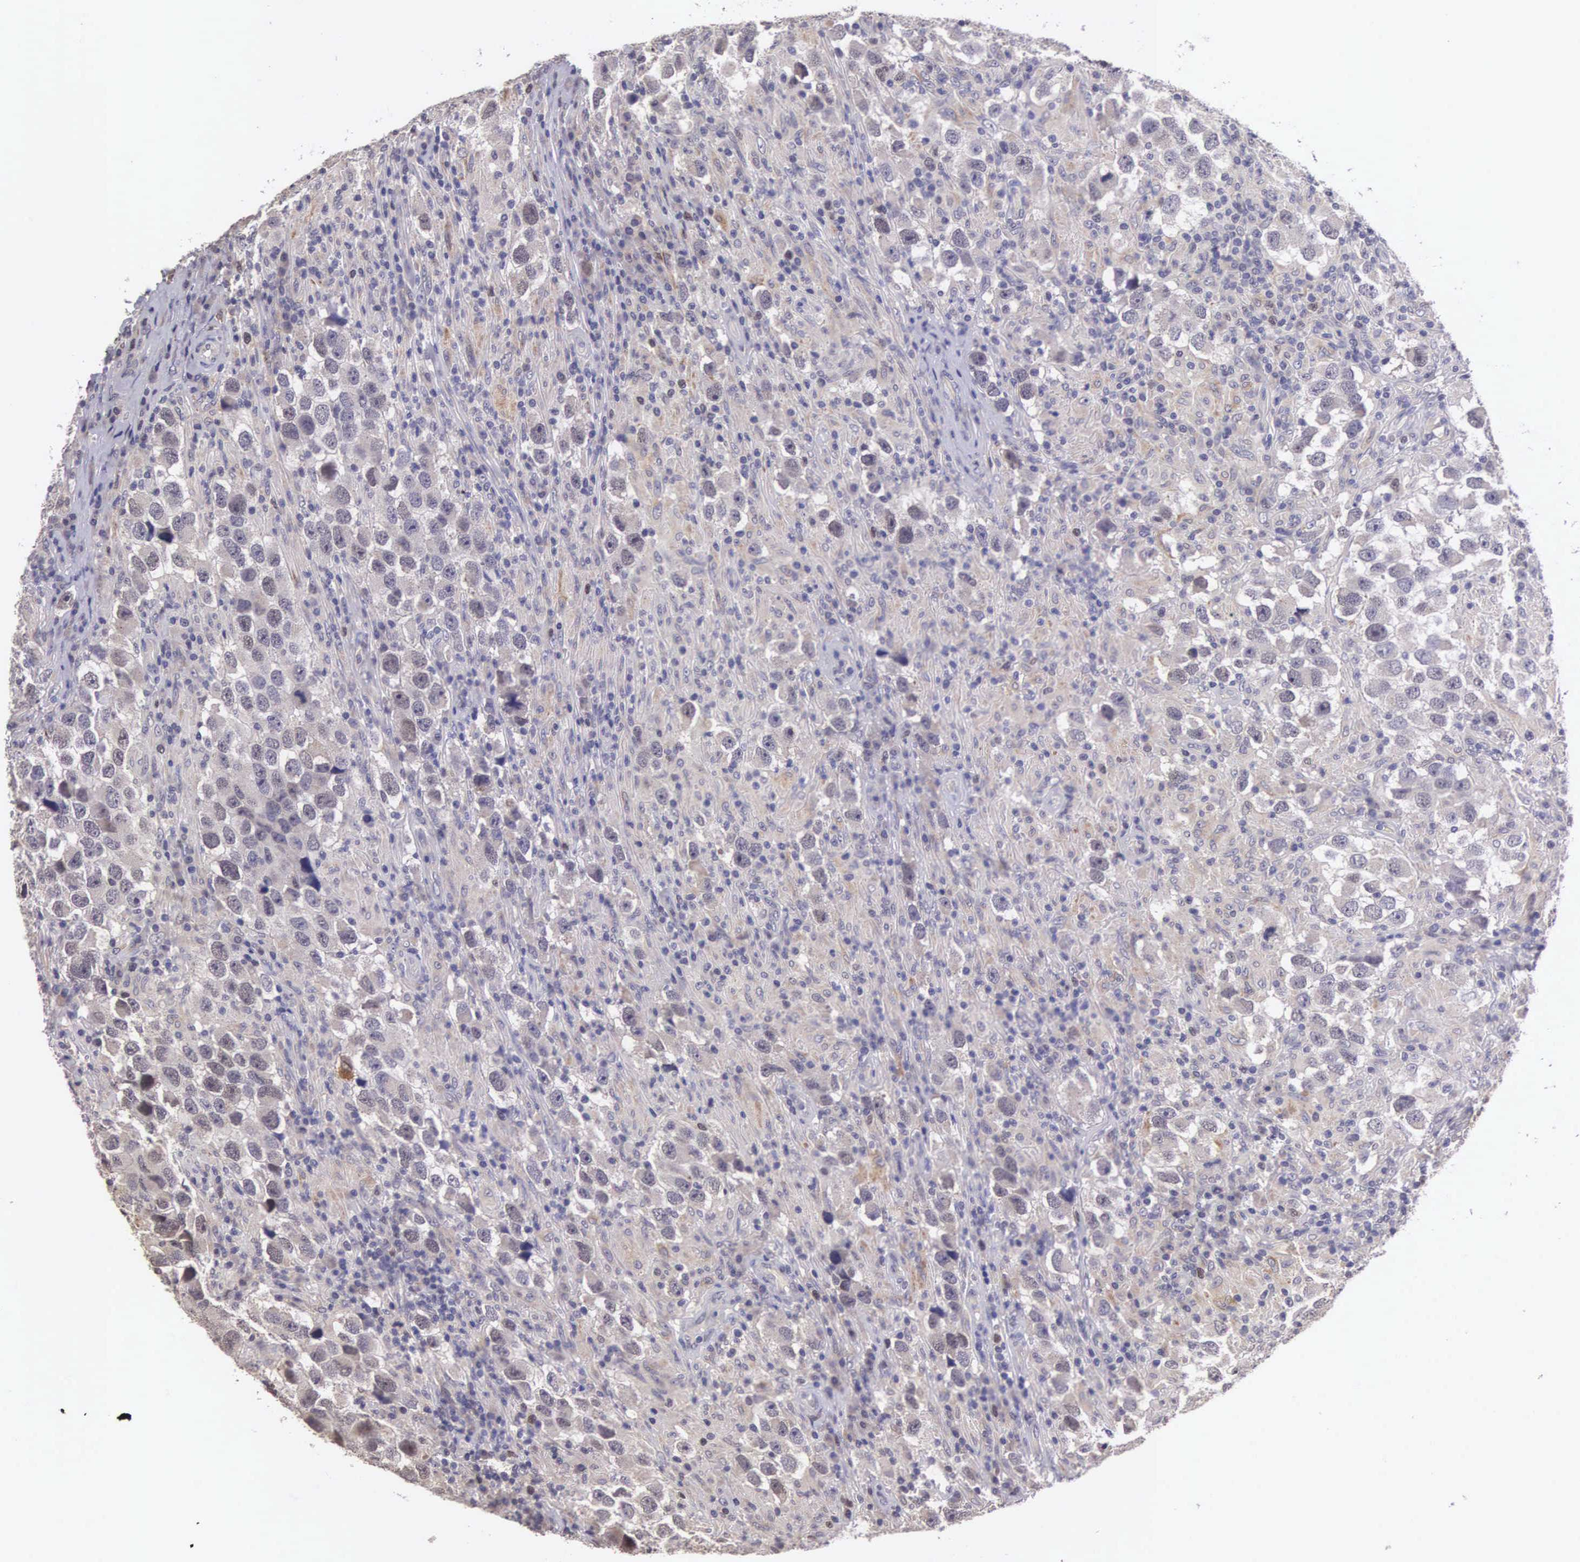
{"staining": {"intensity": "weak", "quantity": ">75%", "location": "cytoplasmic/membranous"}, "tissue": "testis cancer", "cell_type": "Tumor cells", "image_type": "cancer", "snomed": [{"axis": "morphology", "description": "Carcinoma, Embryonal, NOS"}, {"axis": "topography", "description": "Testis"}], "caption": "The histopathology image exhibits a brown stain indicating the presence of a protein in the cytoplasmic/membranous of tumor cells in testis cancer (embryonal carcinoma).", "gene": "CDC45", "patient": {"sex": "male", "age": 21}}